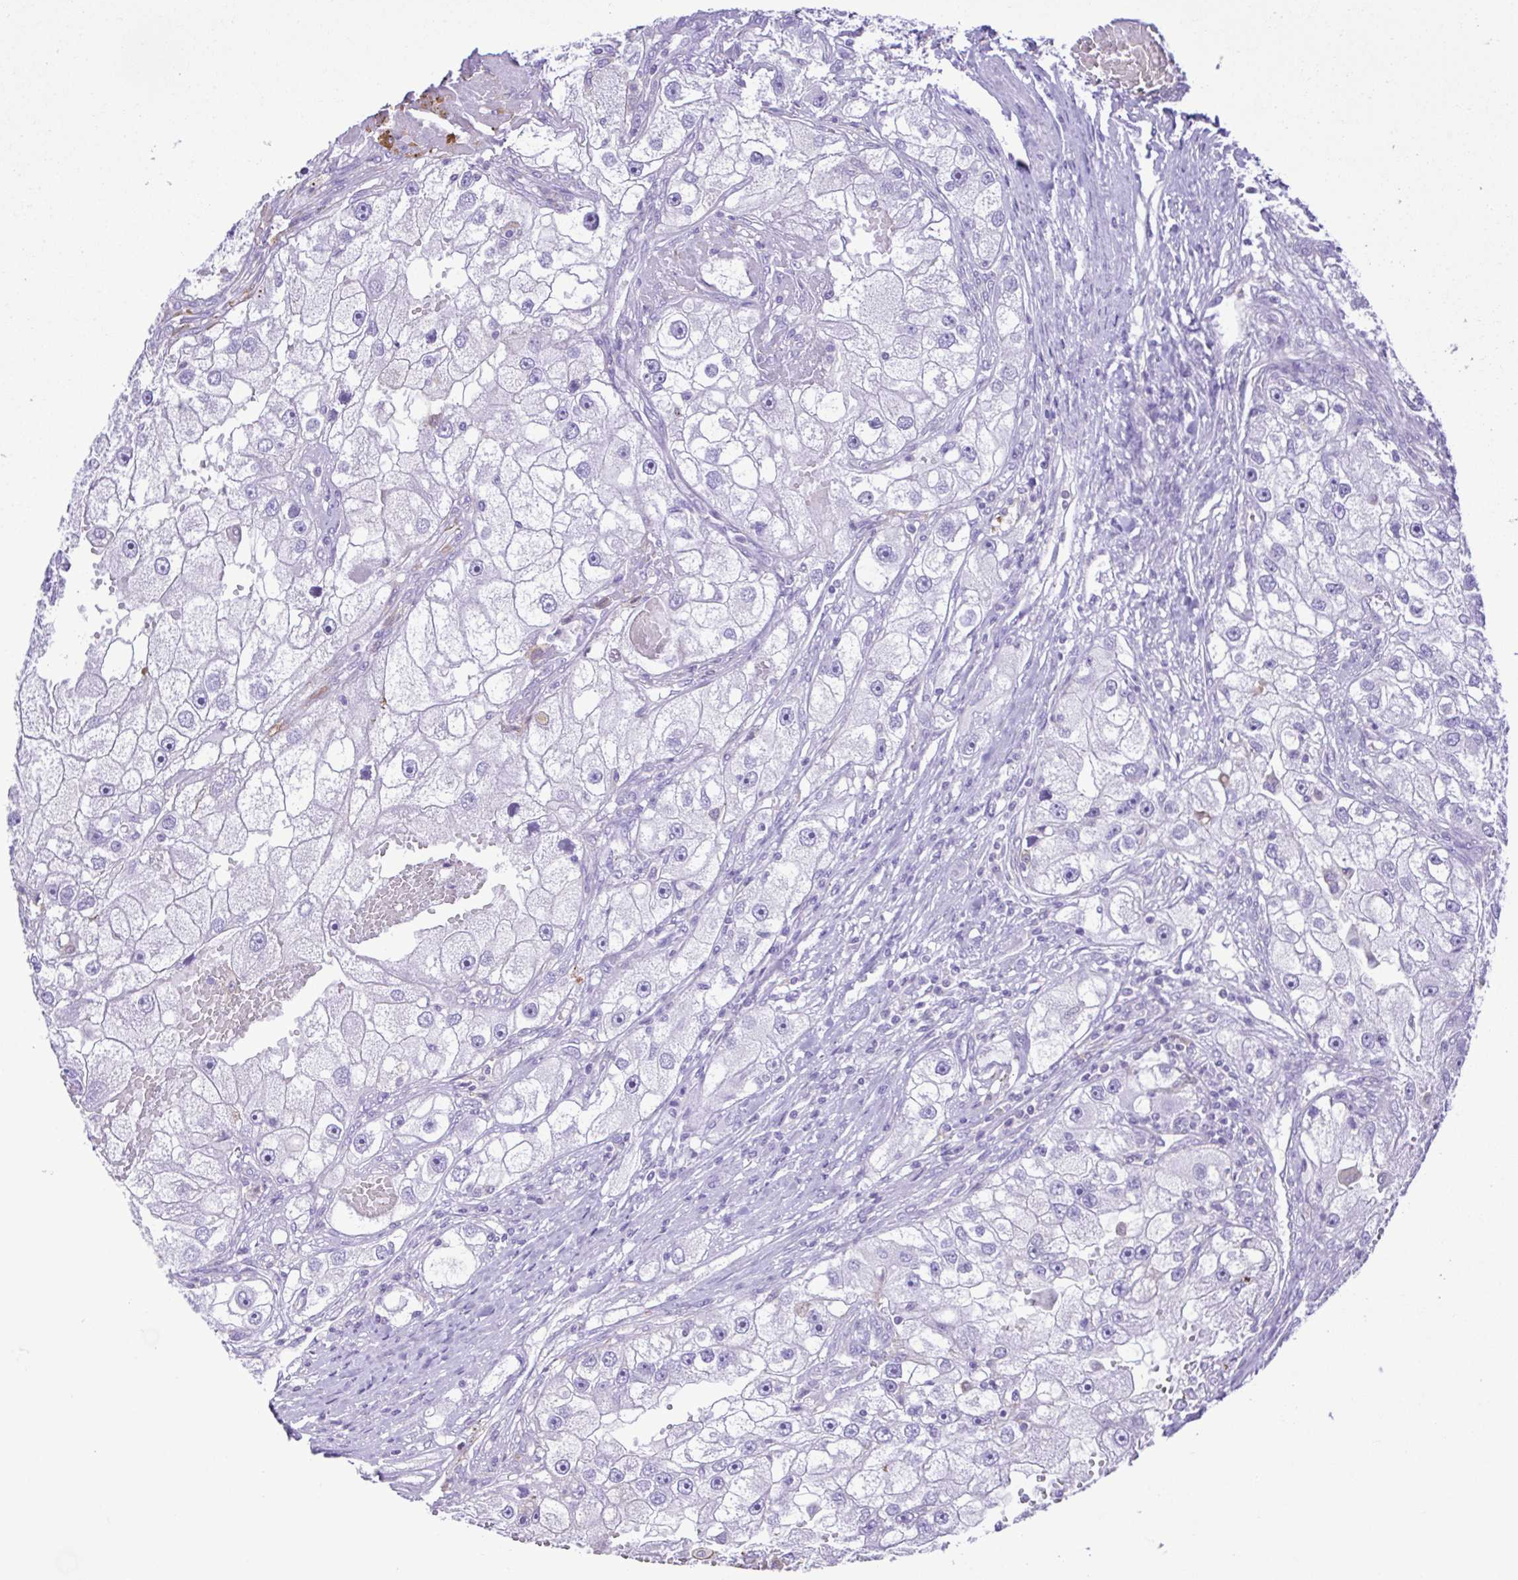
{"staining": {"intensity": "negative", "quantity": "none", "location": "none"}, "tissue": "renal cancer", "cell_type": "Tumor cells", "image_type": "cancer", "snomed": [{"axis": "morphology", "description": "Adenocarcinoma, NOS"}, {"axis": "topography", "description": "Kidney"}], "caption": "IHC histopathology image of human renal adenocarcinoma stained for a protein (brown), which shows no positivity in tumor cells.", "gene": "CYP17A1", "patient": {"sex": "male", "age": 63}}